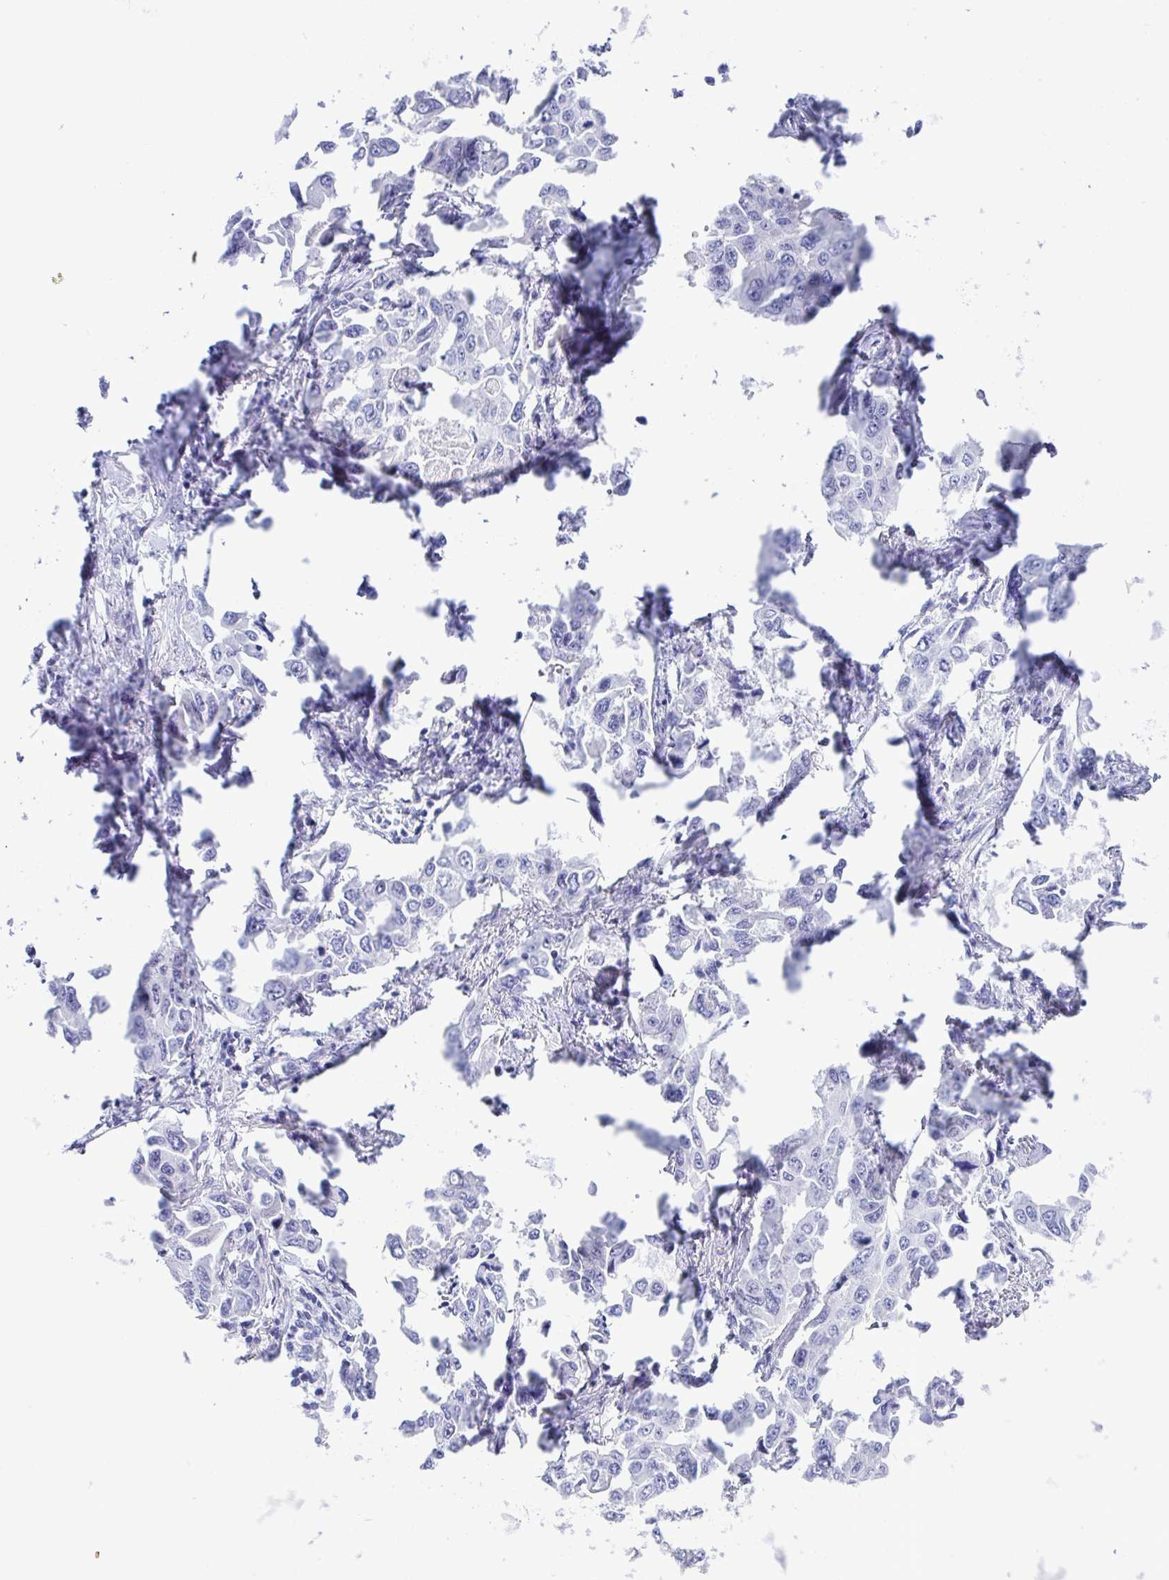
{"staining": {"intensity": "negative", "quantity": "none", "location": "none"}, "tissue": "lung cancer", "cell_type": "Tumor cells", "image_type": "cancer", "snomed": [{"axis": "morphology", "description": "Adenocarcinoma, NOS"}, {"axis": "topography", "description": "Lung"}], "caption": "The image demonstrates no staining of tumor cells in lung adenocarcinoma.", "gene": "ZNF713", "patient": {"sex": "male", "age": 64}}